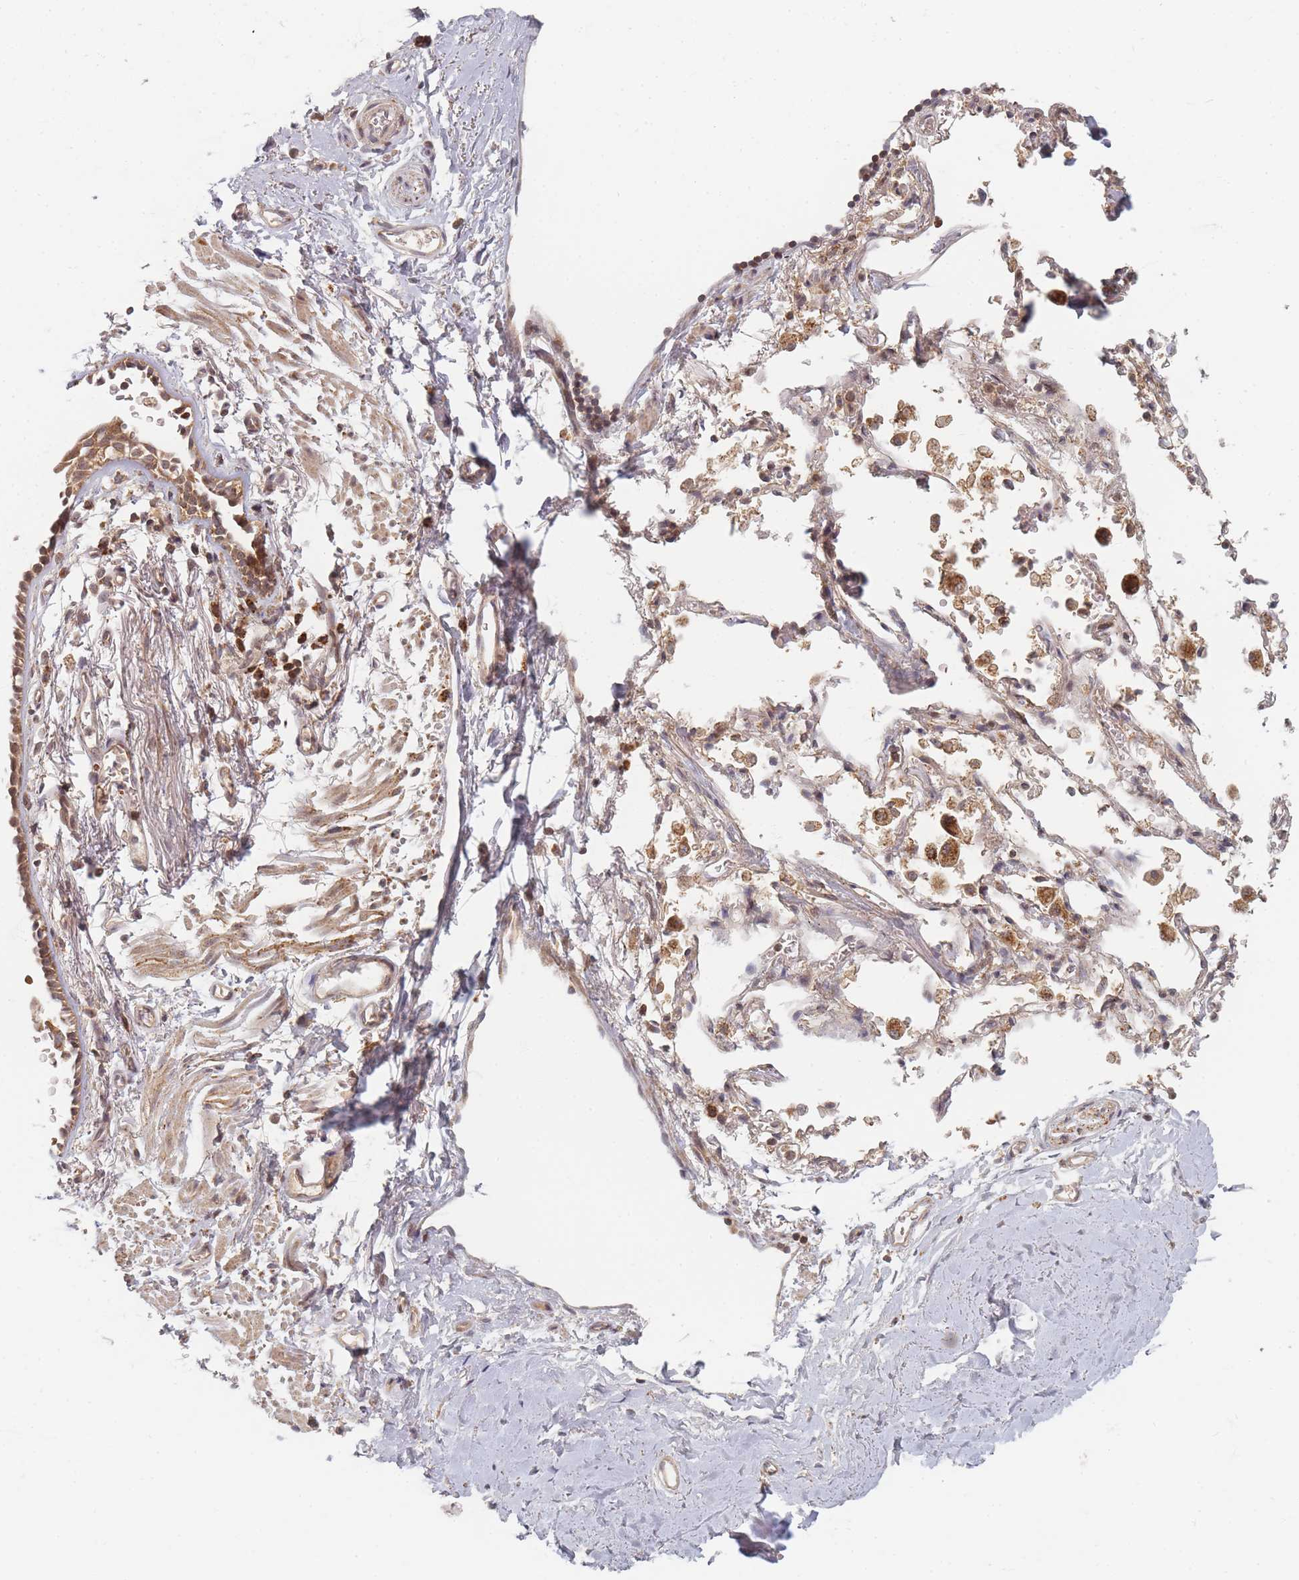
{"staining": {"intensity": "moderate", "quantity": ">75%", "location": "cytoplasmic/membranous"}, "tissue": "soft tissue", "cell_type": "Fibroblasts", "image_type": "normal", "snomed": [{"axis": "morphology", "description": "Normal tissue, NOS"}, {"axis": "topography", "description": "Cartilage tissue"}], "caption": "Normal soft tissue was stained to show a protein in brown. There is medium levels of moderate cytoplasmic/membranous expression in about >75% of fibroblasts.", "gene": "RADX", "patient": {"sex": "male", "age": 73}}